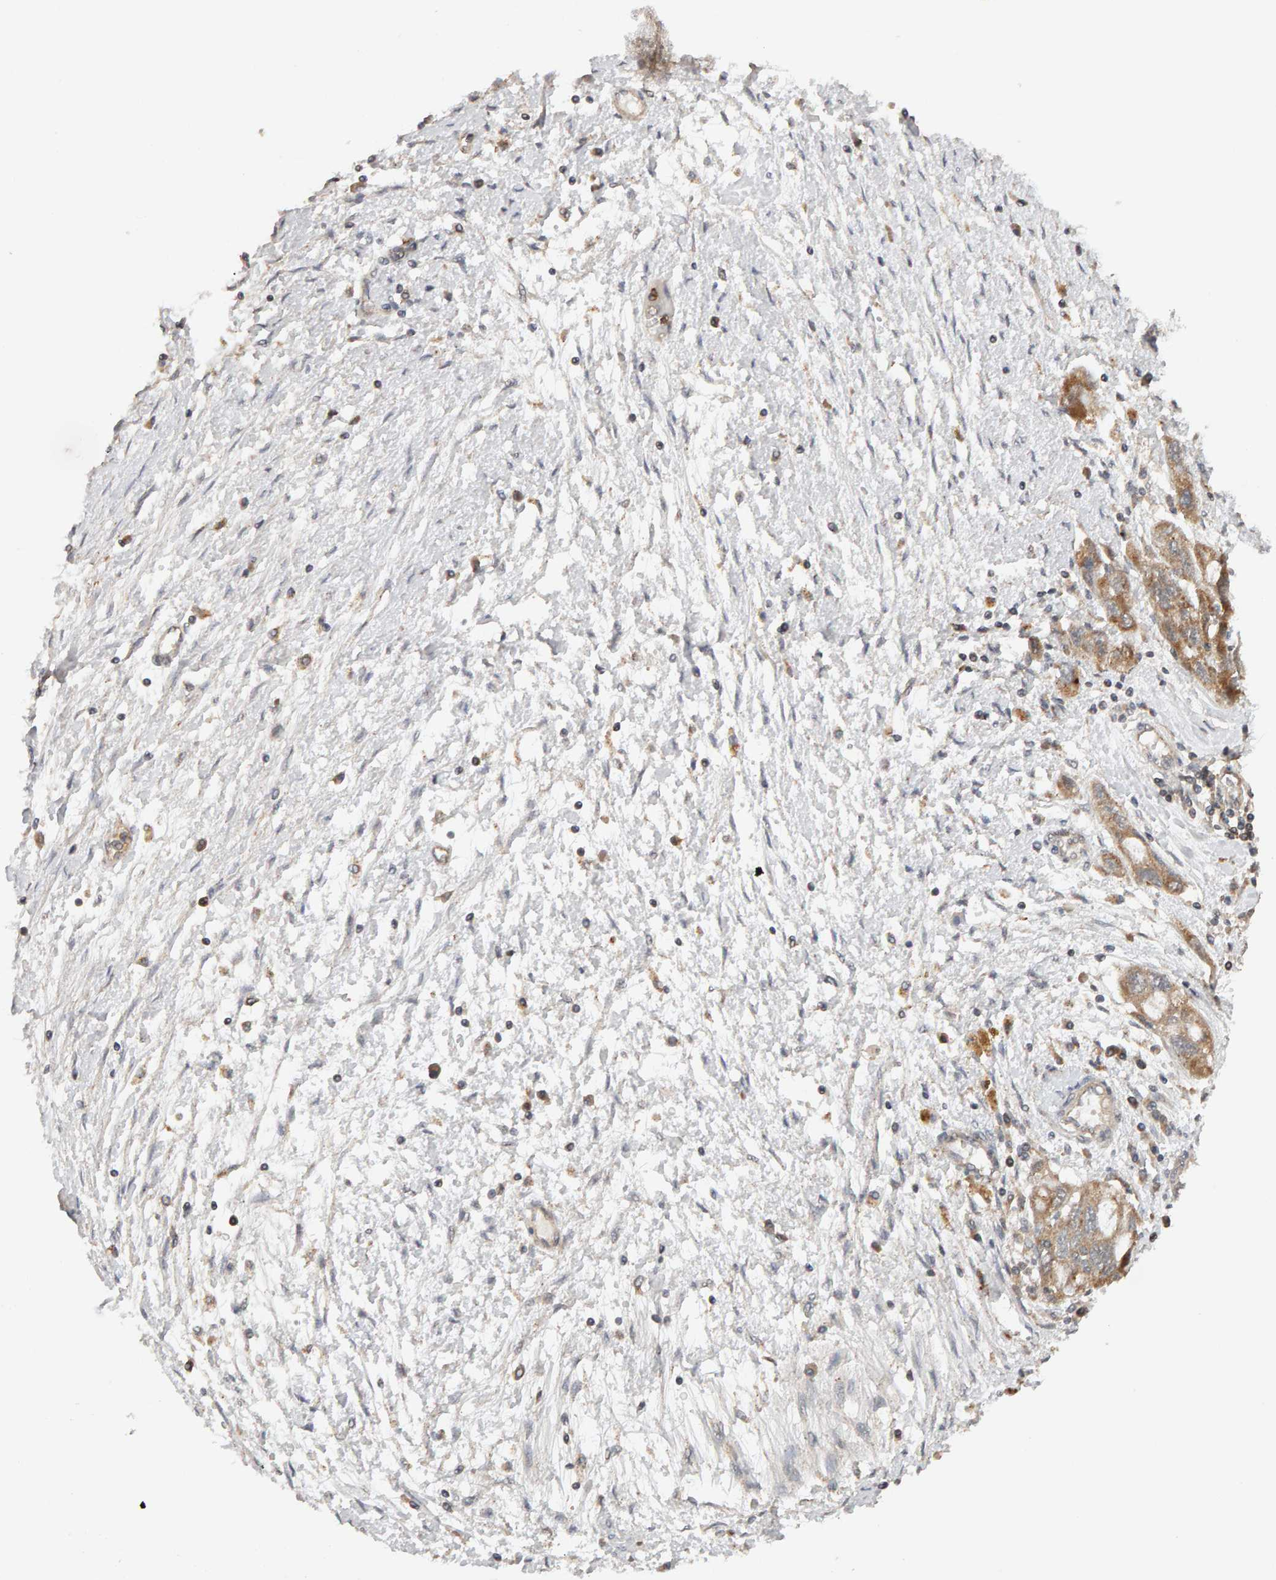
{"staining": {"intensity": "weak", "quantity": ">75%", "location": "cytoplasmic/membranous"}, "tissue": "ovarian cancer", "cell_type": "Tumor cells", "image_type": "cancer", "snomed": [{"axis": "morphology", "description": "Carcinoma, NOS"}, {"axis": "morphology", "description": "Cystadenocarcinoma, serous, NOS"}, {"axis": "topography", "description": "Ovary"}], "caption": "This photomicrograph shows ovarian cancer (carcinoma) stained with immunohistochemistry (IHC) to label a protein in brown. The cytoplasmic/membranous of tumor cells show weak positivity for the protein. Nuclei are counter-stained blue.", "gene": "DNAJC7", "patient": {"sex": "female", "age": 69}}